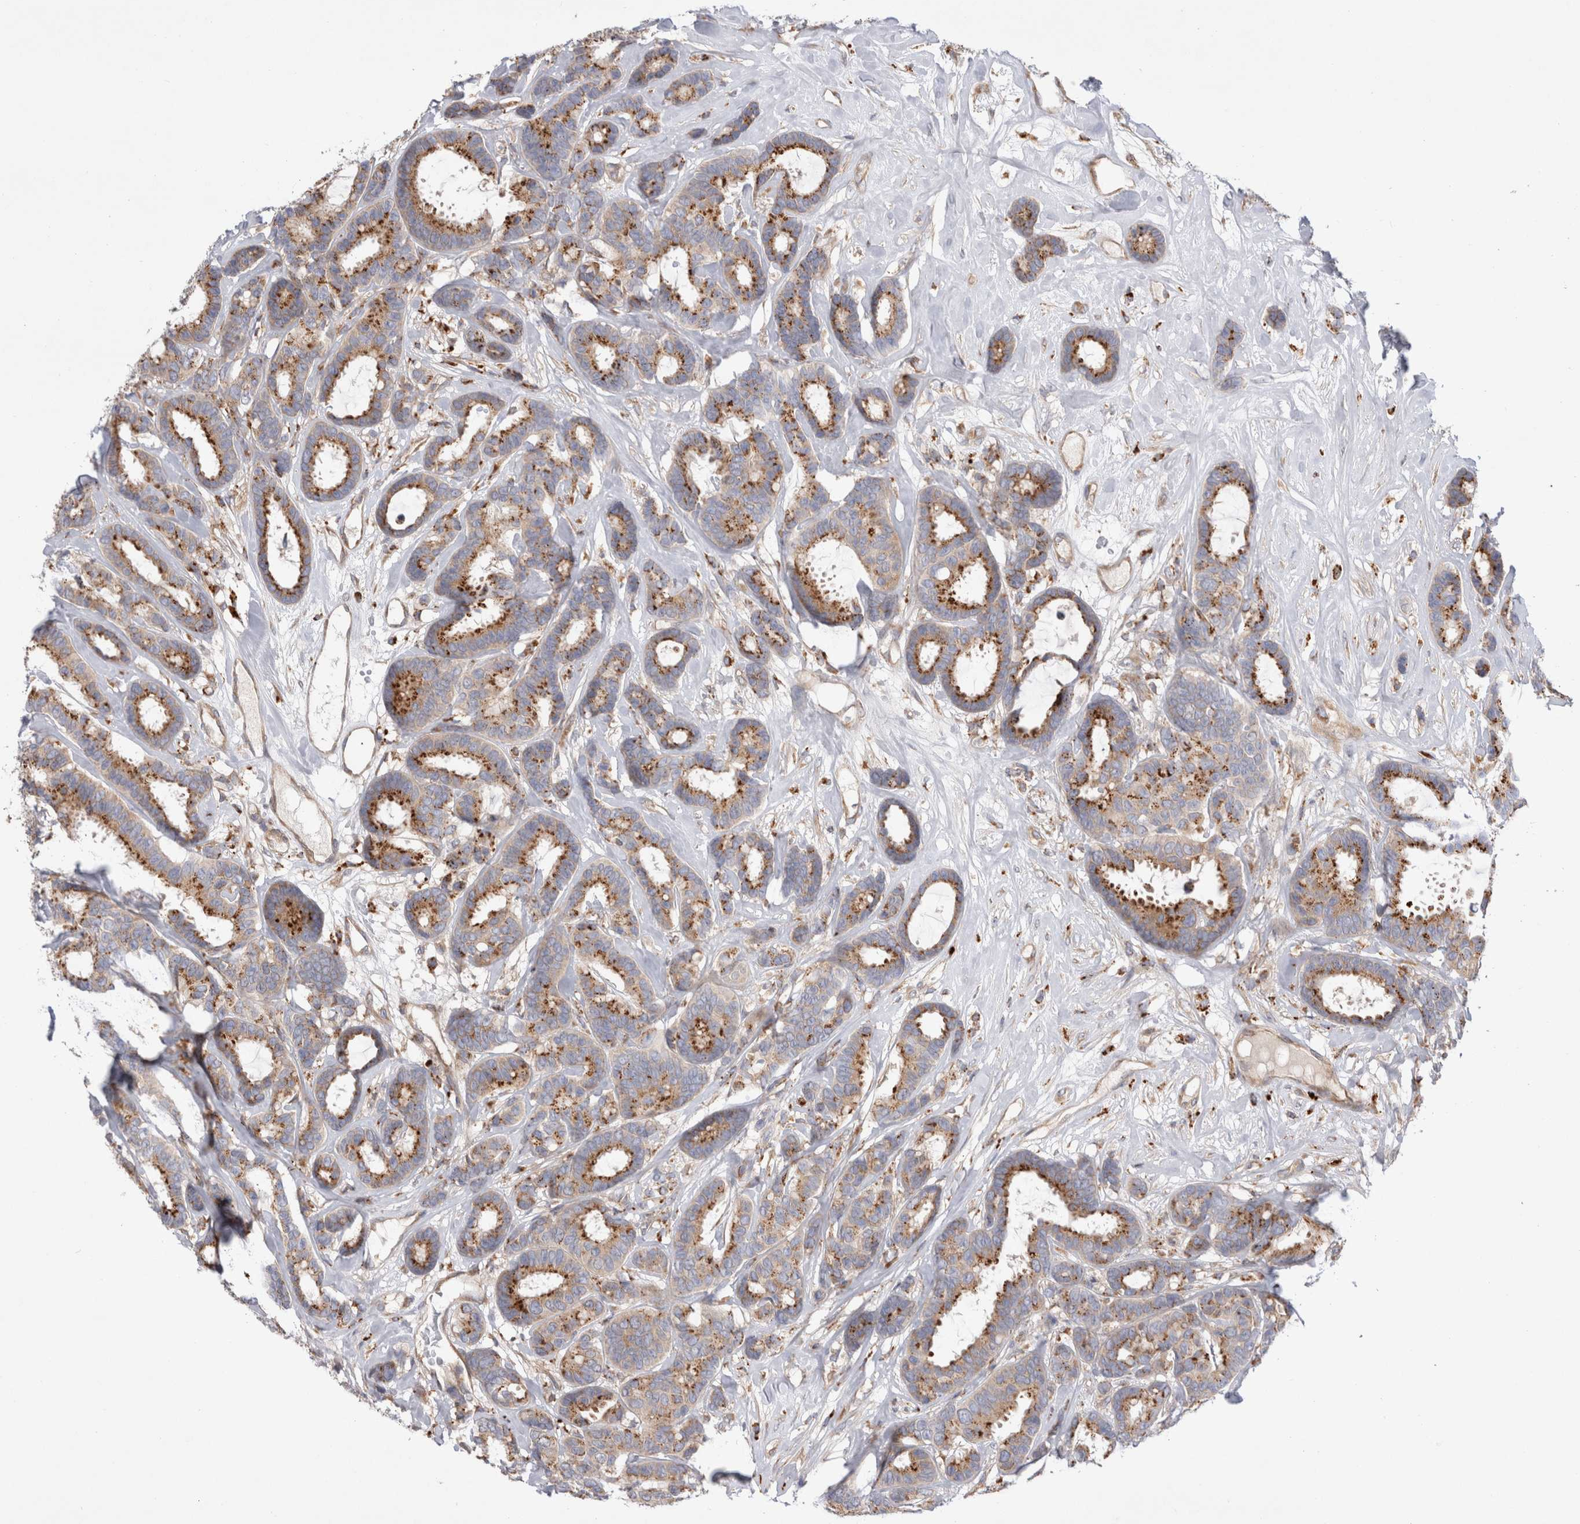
{"staining": {"intensity": "moderate", "quantity": ">75%", "location": "cytoplasmic/membranous"}, "tissue": "breast cancer", "cell_type": "Tumor cells", "image_type": "cancer", "snomed": [{"axis": "morphology", "description": "Duct carcinoma"}, {"axis": "topography", "description": "Breast"}], "caption": "Protein staining demonstrates moderate cytoplasmic/membranous expression in approximately >75% of tumor cells in breast infiltrating ductal carcinoma.", "gene": "PDCD10", "patient": {"sex": "female", "age": 87}}